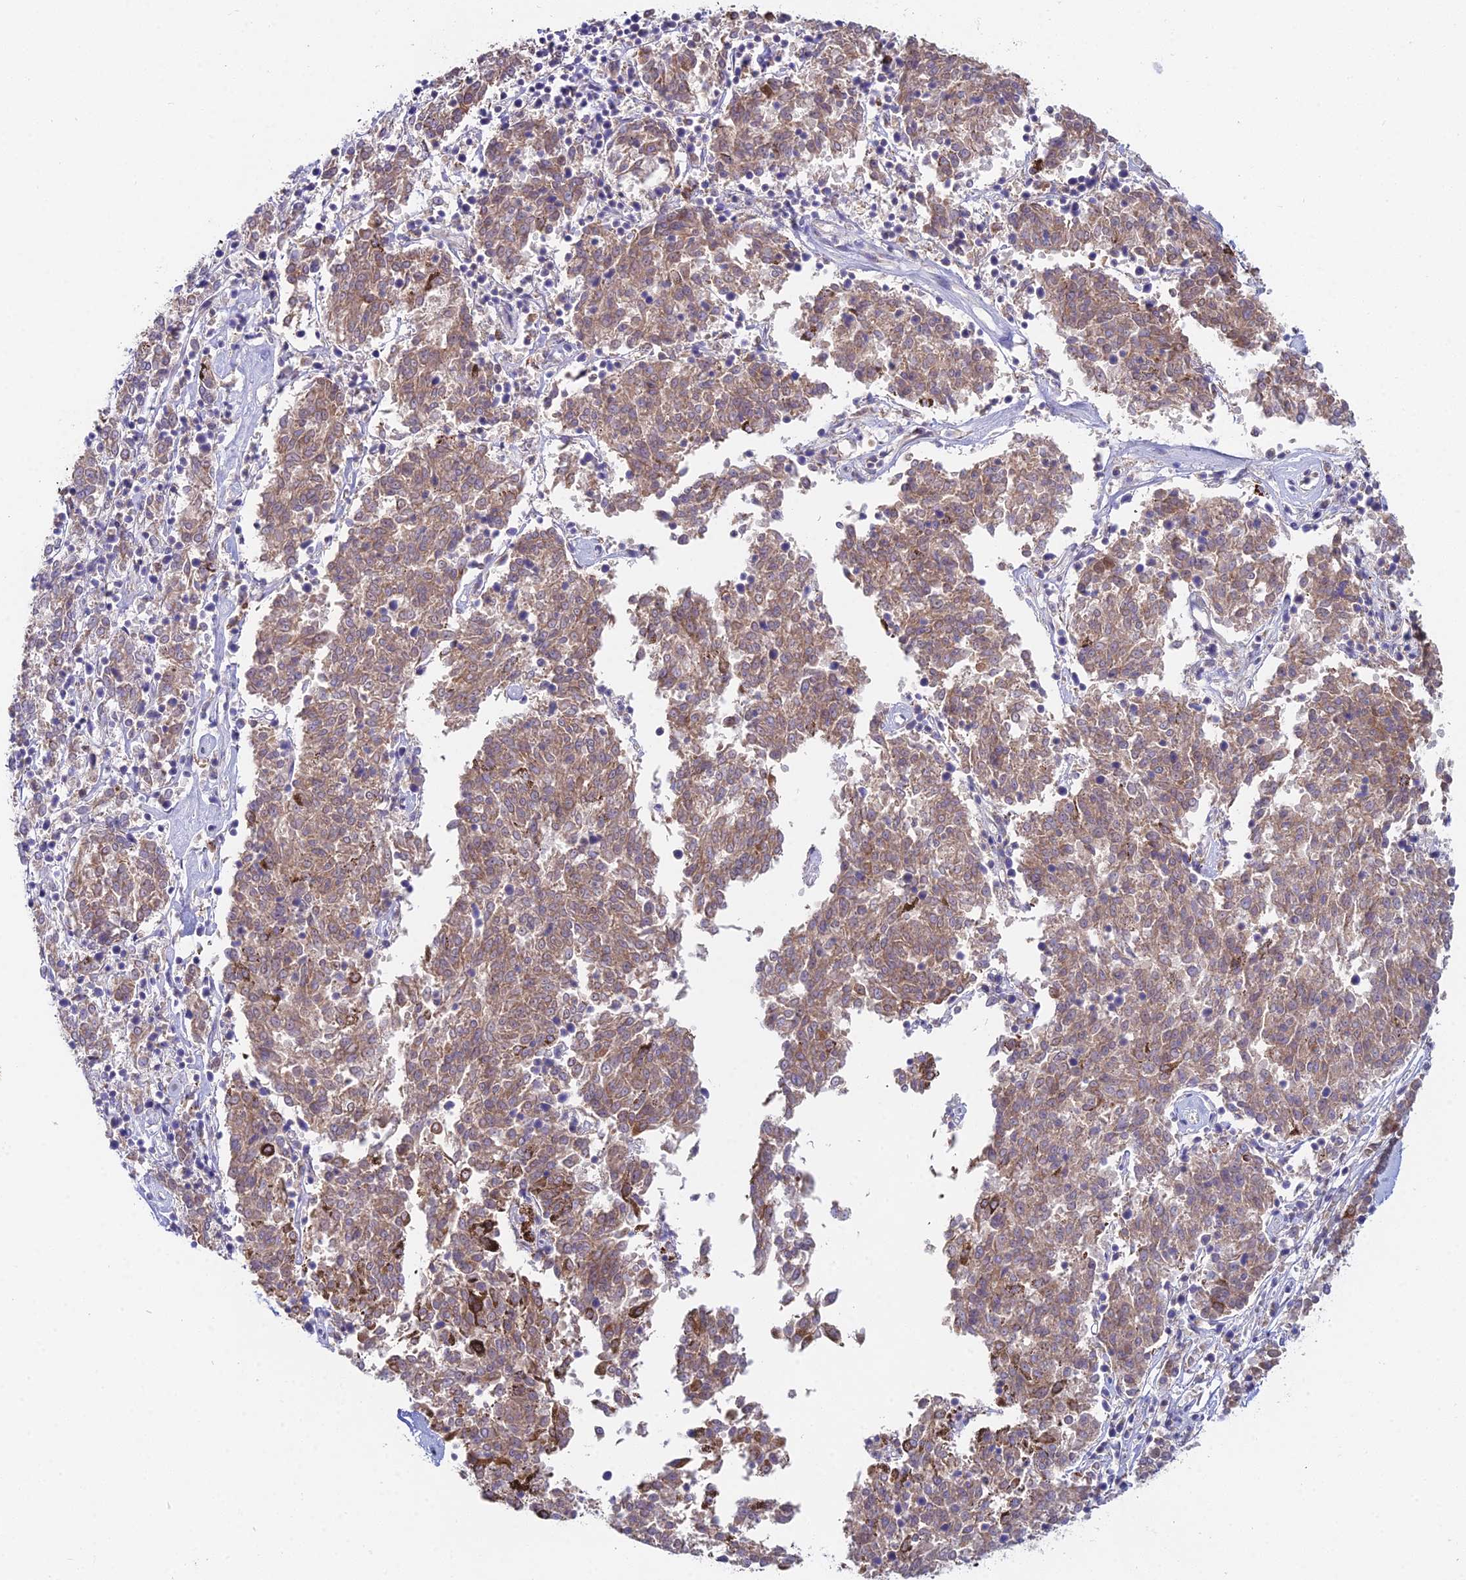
{"staining": {"intensity": "moderate", "quantity": ">75%", "location": "cytoplasmic/membranous"}, "tissue": "melanoma", "cell_type": "Tumor cells", "image_type": "cancer", "snomed": [{"axis": "morphology", "description": "Malignant melanoma, NOS"}, {"axis": "topography", "description": "Skin"}], "caption": "A medium amount of moderate cytoplasmic/membranous expression is identified in approximately >75% of tumor cells in melanoma tissue.", "gene": "WDR43", "patient": {"sex": "female", "age": 72}}